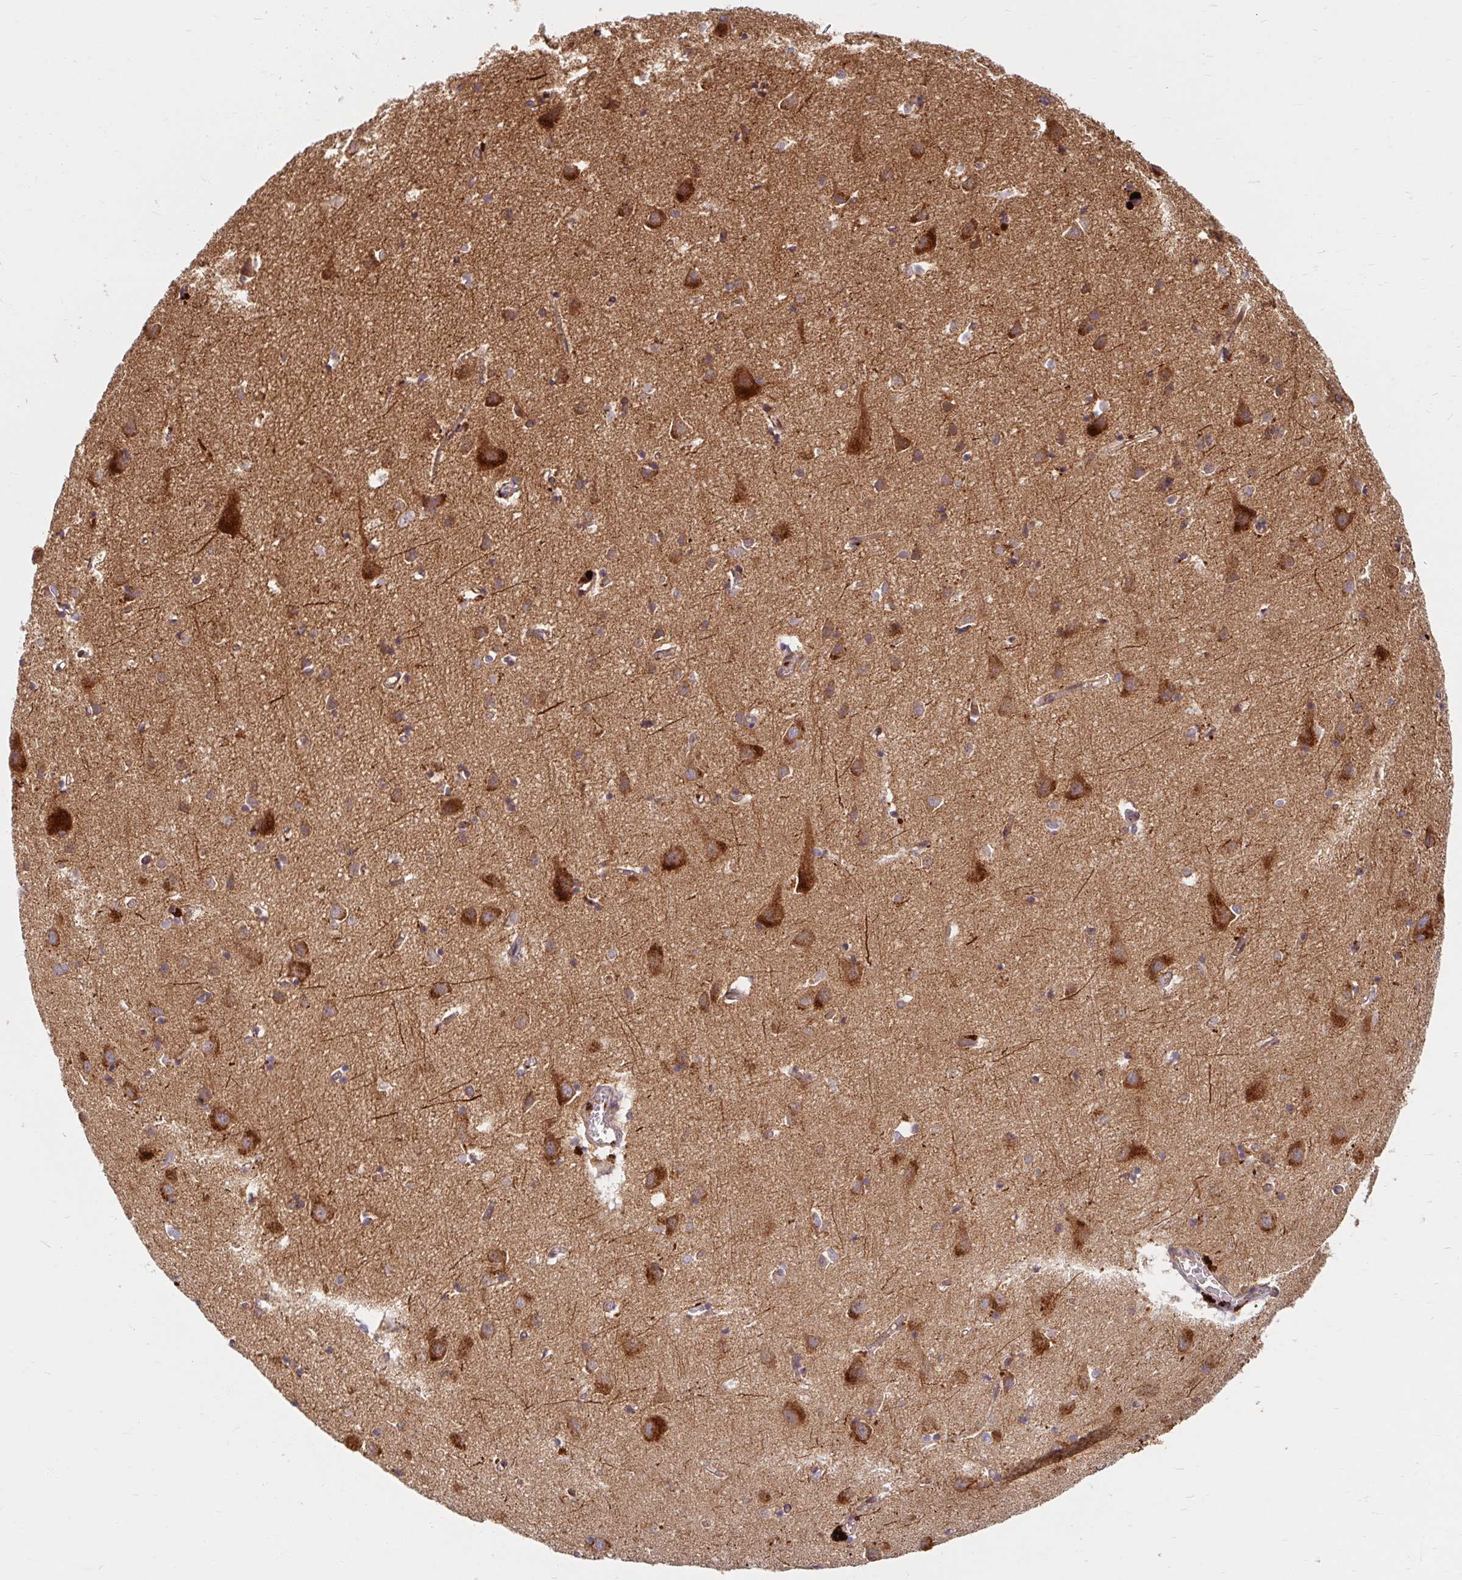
{"staining": {"intensity": "moderate", "quantity": ">75%", "location": "cytoplasmic/membranous"}, "tissue": "cerebral cortex", "cell_type": "Endothelial cells", "image_type": "normal", "snomed": [{"axis": "morphology", "description": "Normal tissue, NOS"}, {"axis": "topography", "description": "Cerebral cortex"}], "caption": "IHC of unremarkable human cerebral cortex exhibits medium levels of moderate cytoplasmic/membranous positivity in about >75% of endothelial cells.", "gene": "BTF3", "patient": {"sex": "male", "age": 70}}